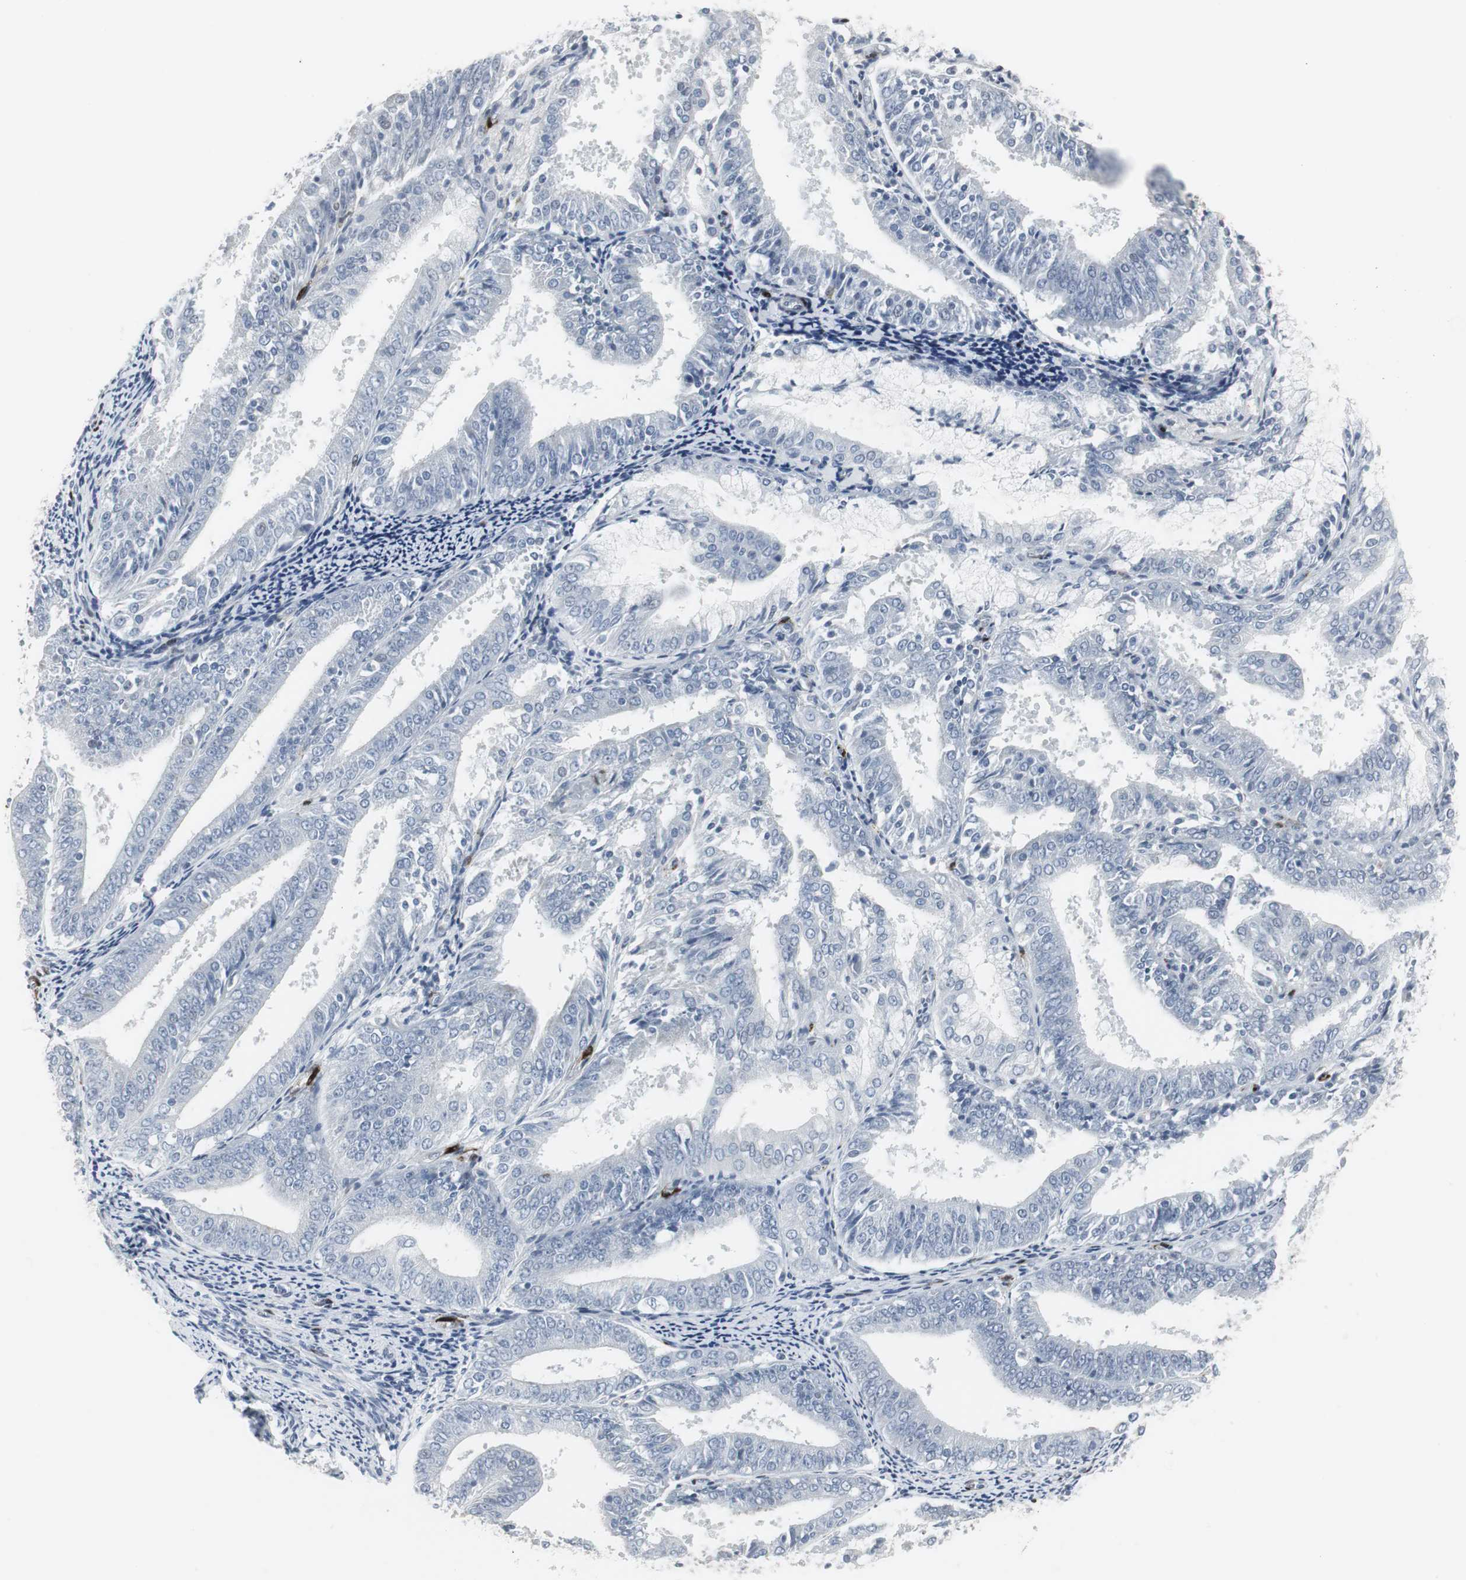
{"staining": {"intensity": "negative", "quantity": "none", "location": "none"}, "tissue": "endometrial cancer", "cell_type": "Tumor cells", "image_type": "cancer", "snomed": [{"axis": "morphology", "description": "Adenocarcinoma, NOS"}, {"axis": "topography", "description": "Endometrium"}], "caption": "Immunohistochemistry (IHC) histopathology image of neoplastic tissue: adenocarcinoma (endometrial) stained with DAB displays no significant protein expression in tumor cells.", "gene": "PPP1R14A", "patient": {"sex": "female", "age": 63}}